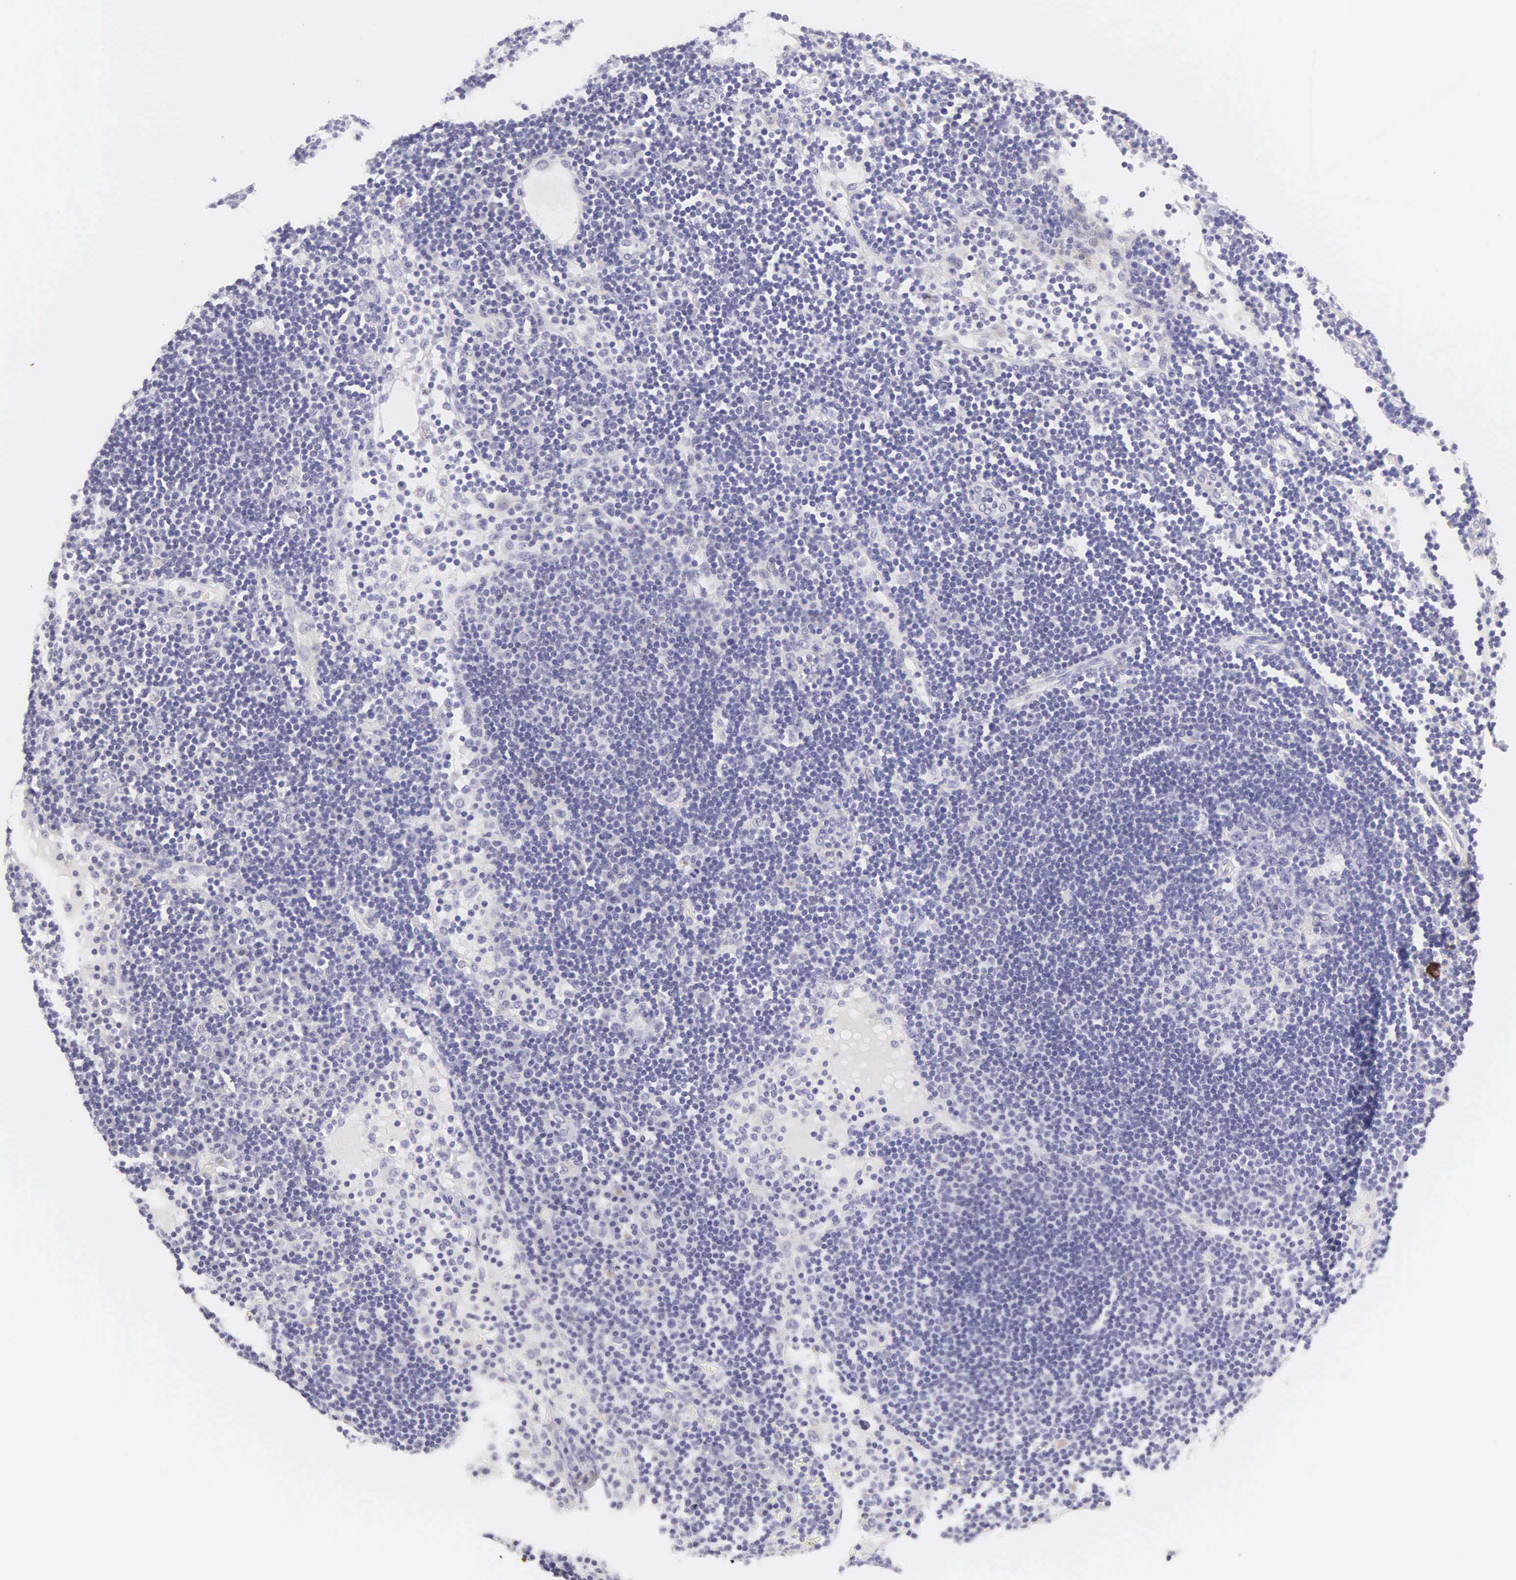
{"staining": {"intensity": "negative", "quantity": "none", "location": "none"}, "tissue": "lymph node", "cell_type": "Germinal center cells", "image_type": "normal", "snomed": [{"axis": "morphology", "description": "Normal tissue, NOS"}, {"axis": "topography", "description": "Lymph node"}], "caption": "A photomicrograph of lymph node stained for a protein exhibits no brown staining in germinal center cells.", "gene": "KRT14", "patient": {"sex": "male", "age": 54}}